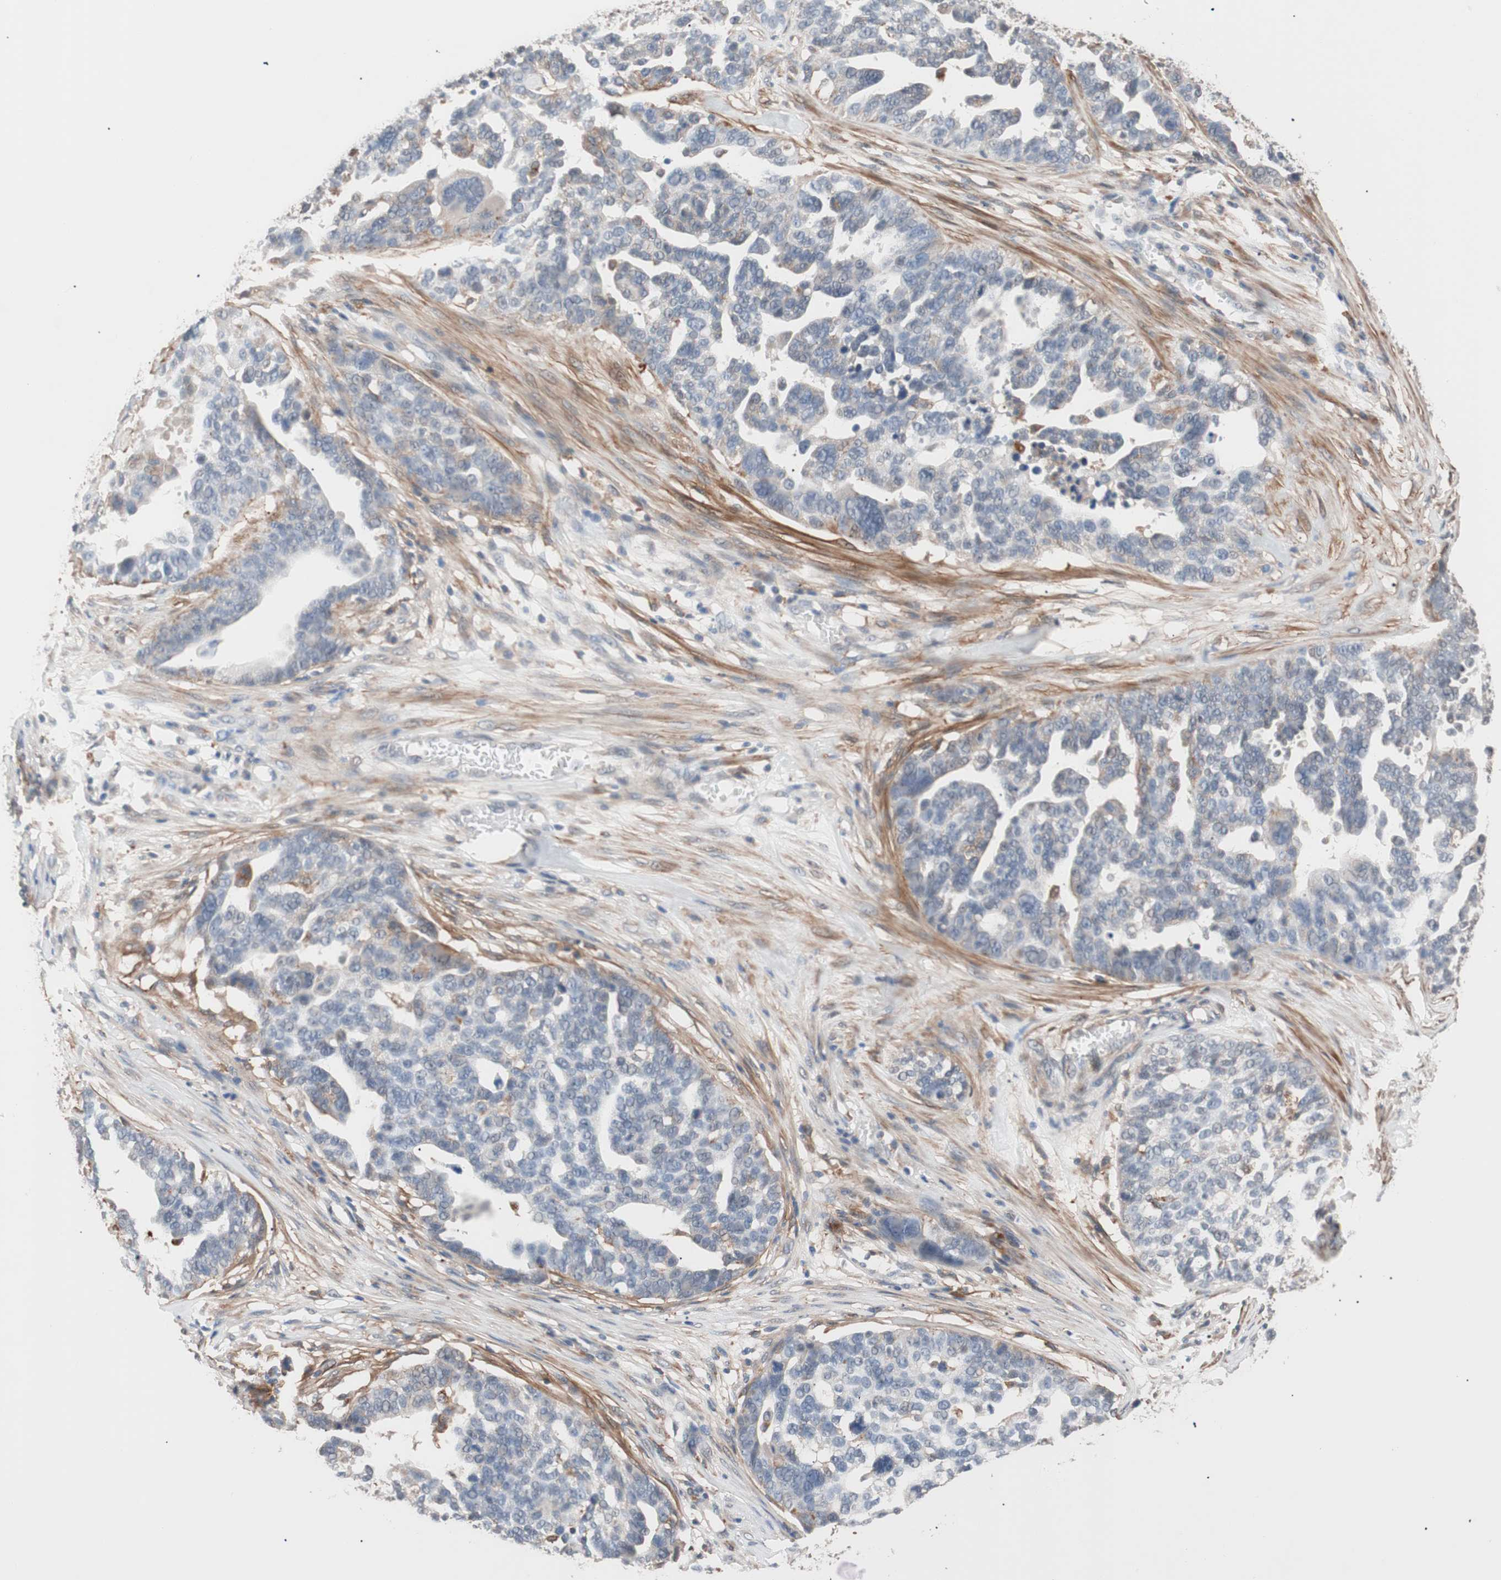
{"staining": {"intensity": "weak", "quantity": "<25%", "location": "cytoplasmic/membranous"}, "tissue": "ovarian cancer", "cell_type": "Tumor cells", "image_type": "cancer", "snomed": [{"axis": "morphology", "description": "Cystadenocarcinoma, serous, NOS"}, {"axis": "topography", "description": "Ovary"}], "caption": "This is a image of immunohistochemistry staining of ovarian cancer (serous cystadenocarcinoma), which shows no expression in tumor cells.", "gene": "LITAF", "patient": {"sex": "female", "age": 59}}